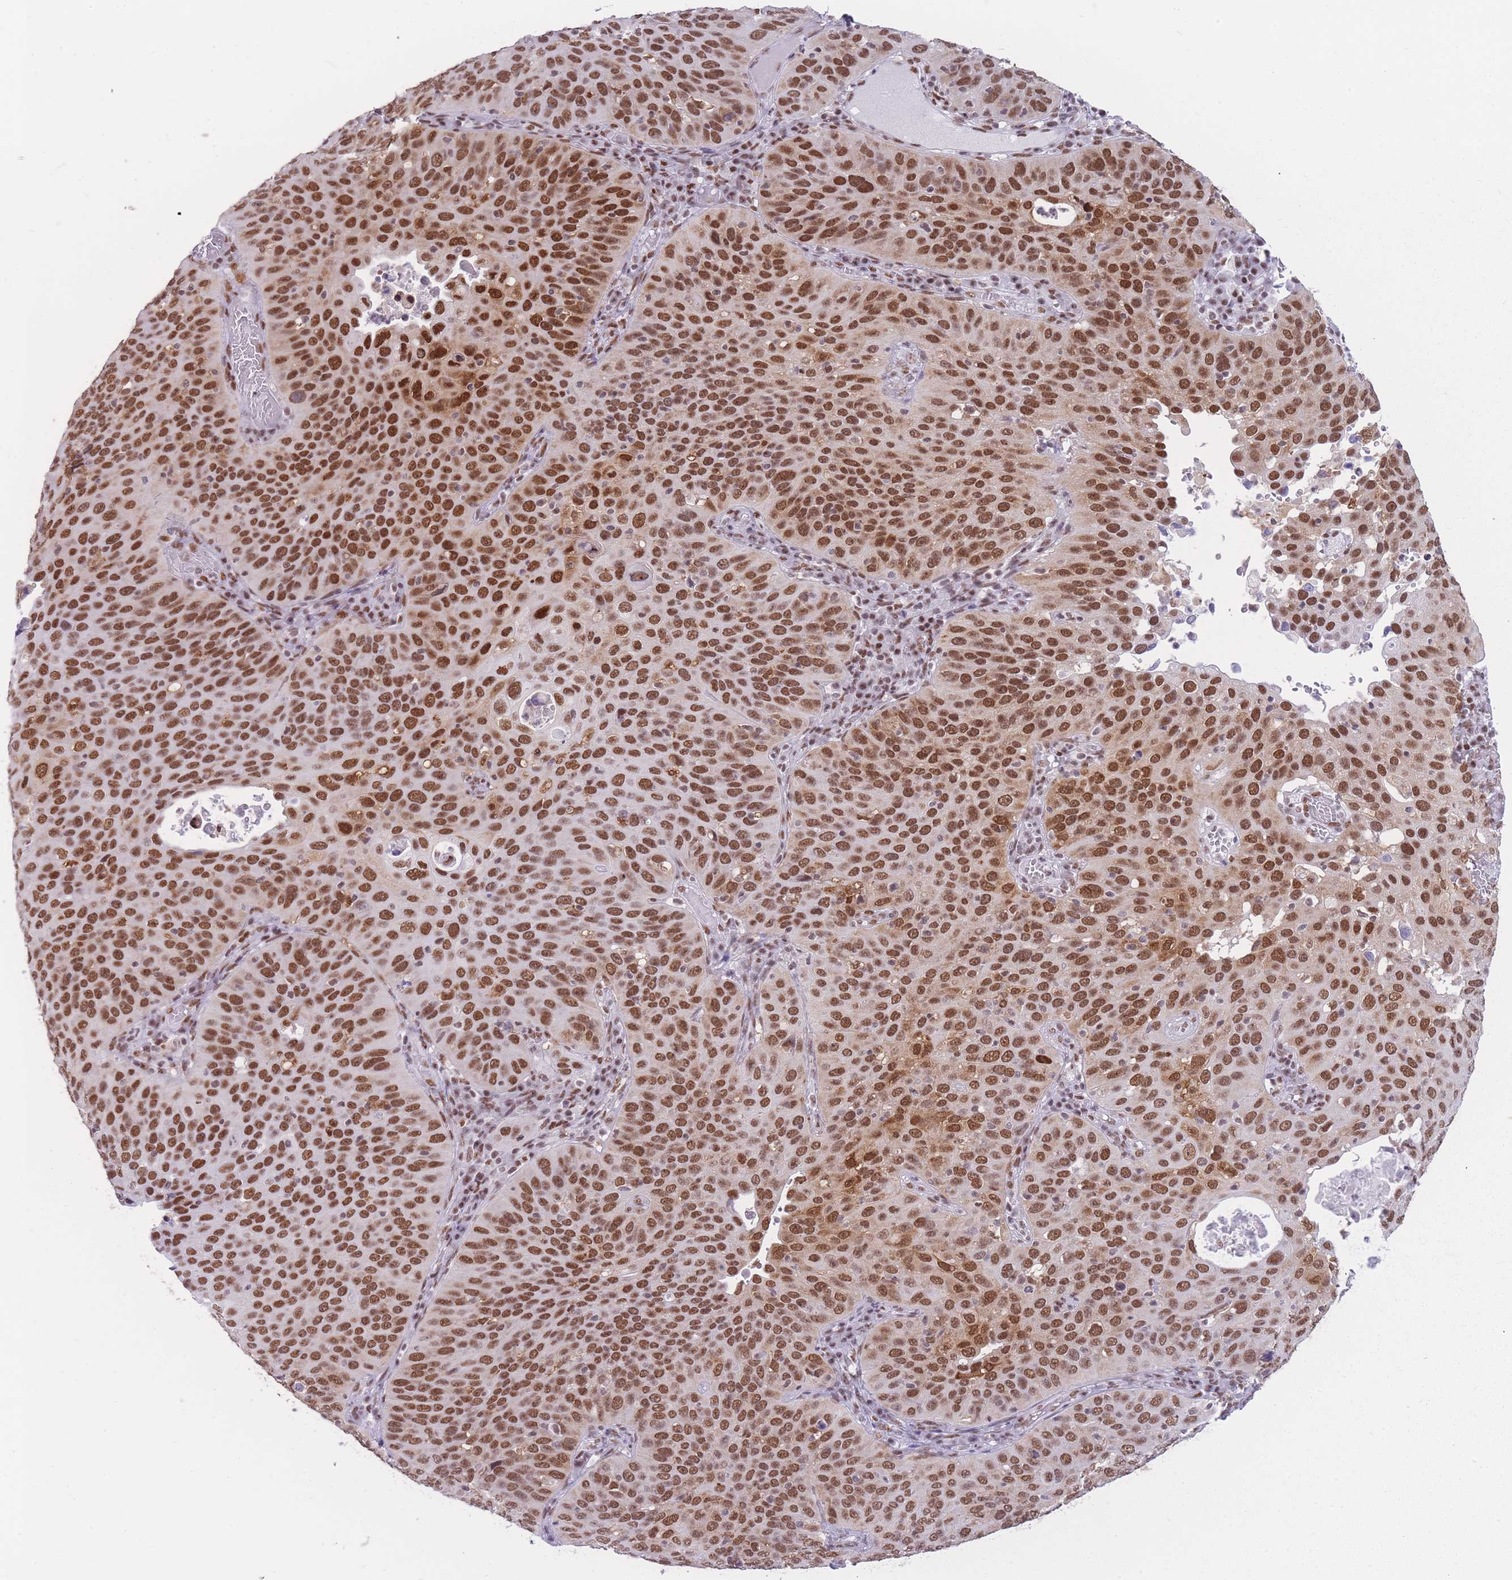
{"staining": {"intensity": "strong", "quantity": ">75%", "location": "nuclear"}, "tissue": "cervical cancer", "cell_type": "Tumor cells", "image_type": "cancer", "snomed": [{"axis": "morphology", "description": "Squamous cell carcinoma, NOS"}, {"axis": "topography", "description": "Cervix"}], "caption": "The photomicrograph exhibits staining of cervical cancer, revealing strong nuclear protein positivity (brown color) within tumor cells.", "gene": "HNRNPUL1", "patient": {"sex": "female", "age": 36}}